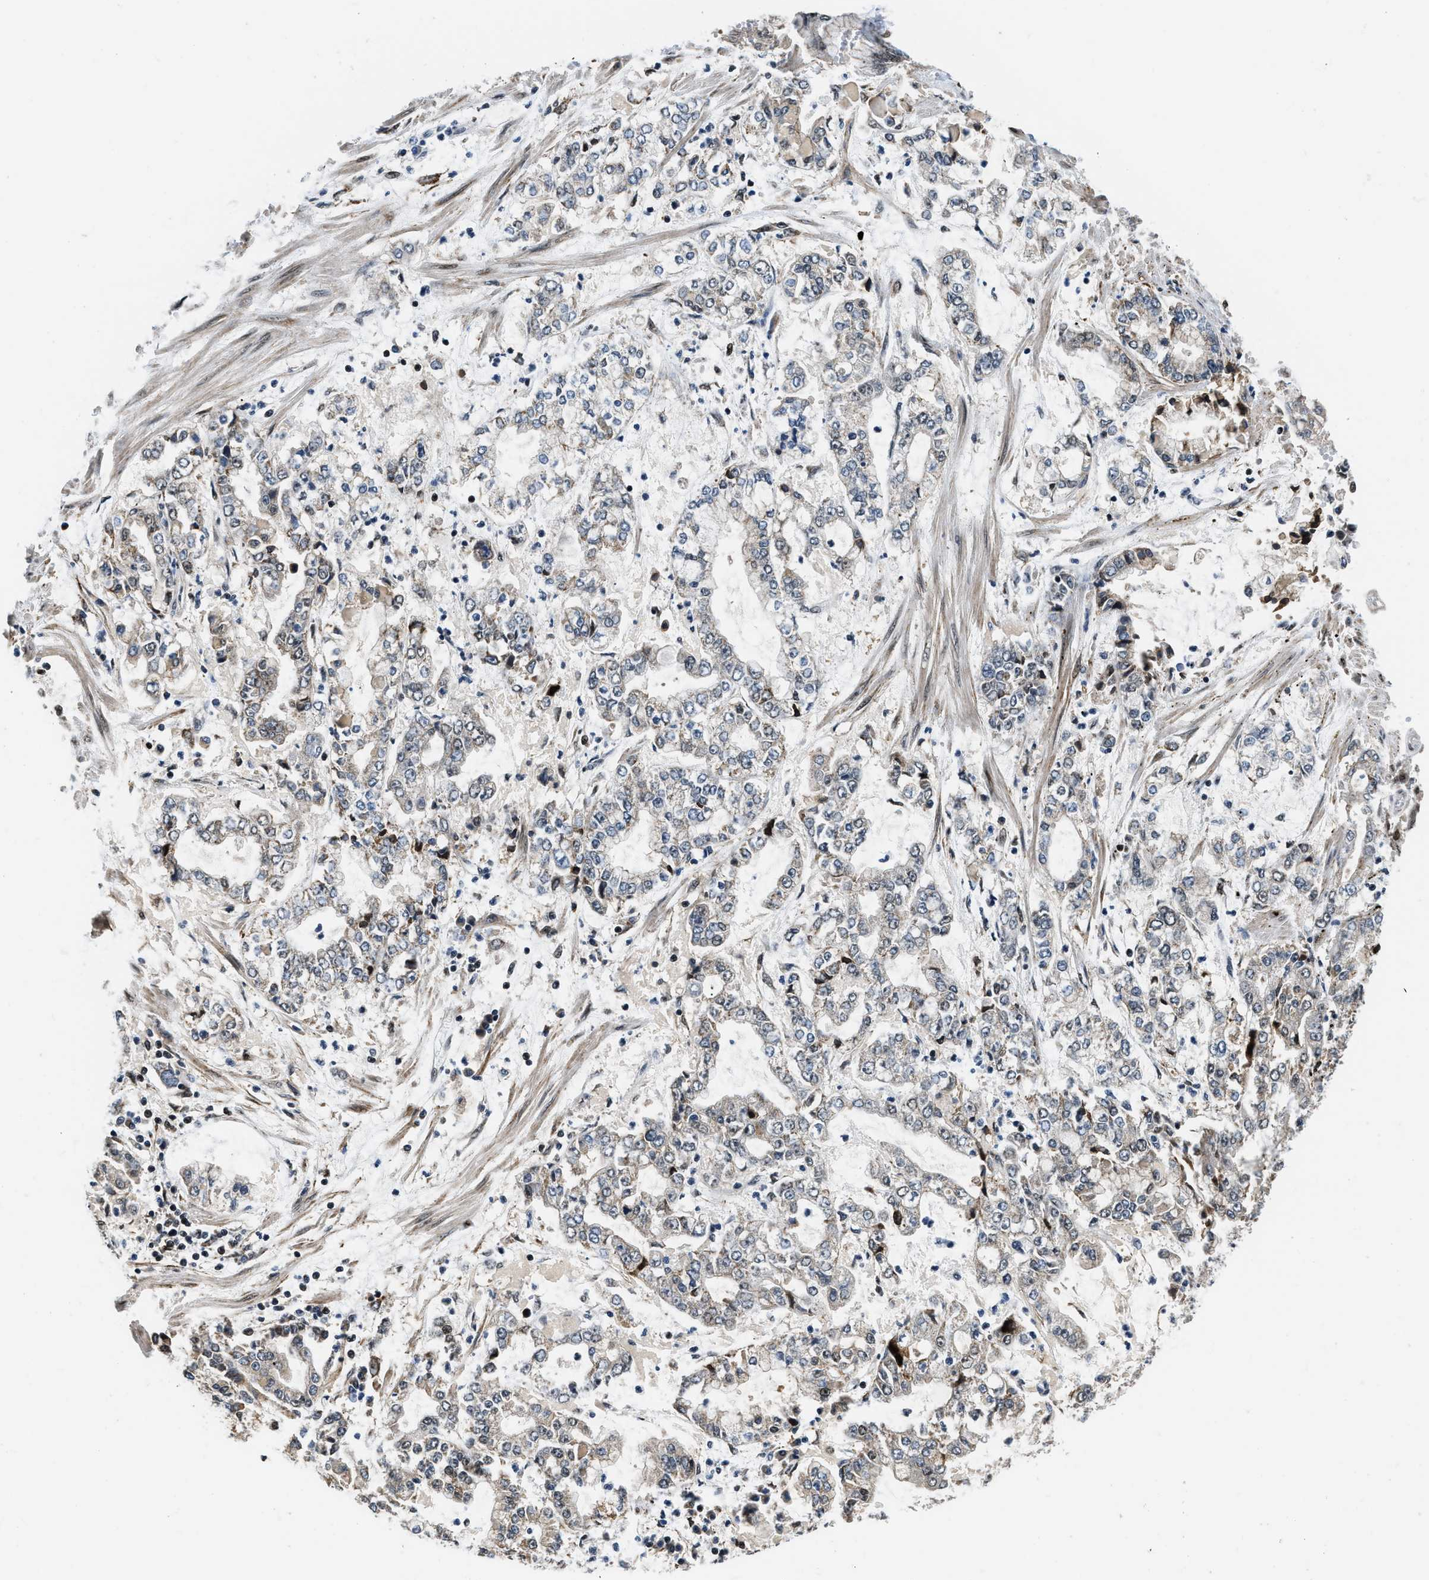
{"staining": {"intensity": "moderate", "quantity": "<25%", "location": "cytoplasmic/membranous,nuclear"}, "tissue": "stomach cancer", "cell_type": "Tumor cells", "image_type": "cancer", "snomed": [{"axis": "morphology", "description": "Adenocarcinoma, NOS"}, {"axis": "topography", "description": "Stomach"}], "caption": "A histopathology image of human stomach cancer stained for a protein demonstrates moderate cytoplasmic/membranous and nuclear brown staining in tumor cells.", "gene": "KDM3B", "patient": {"sex": "male", "age": 76}}